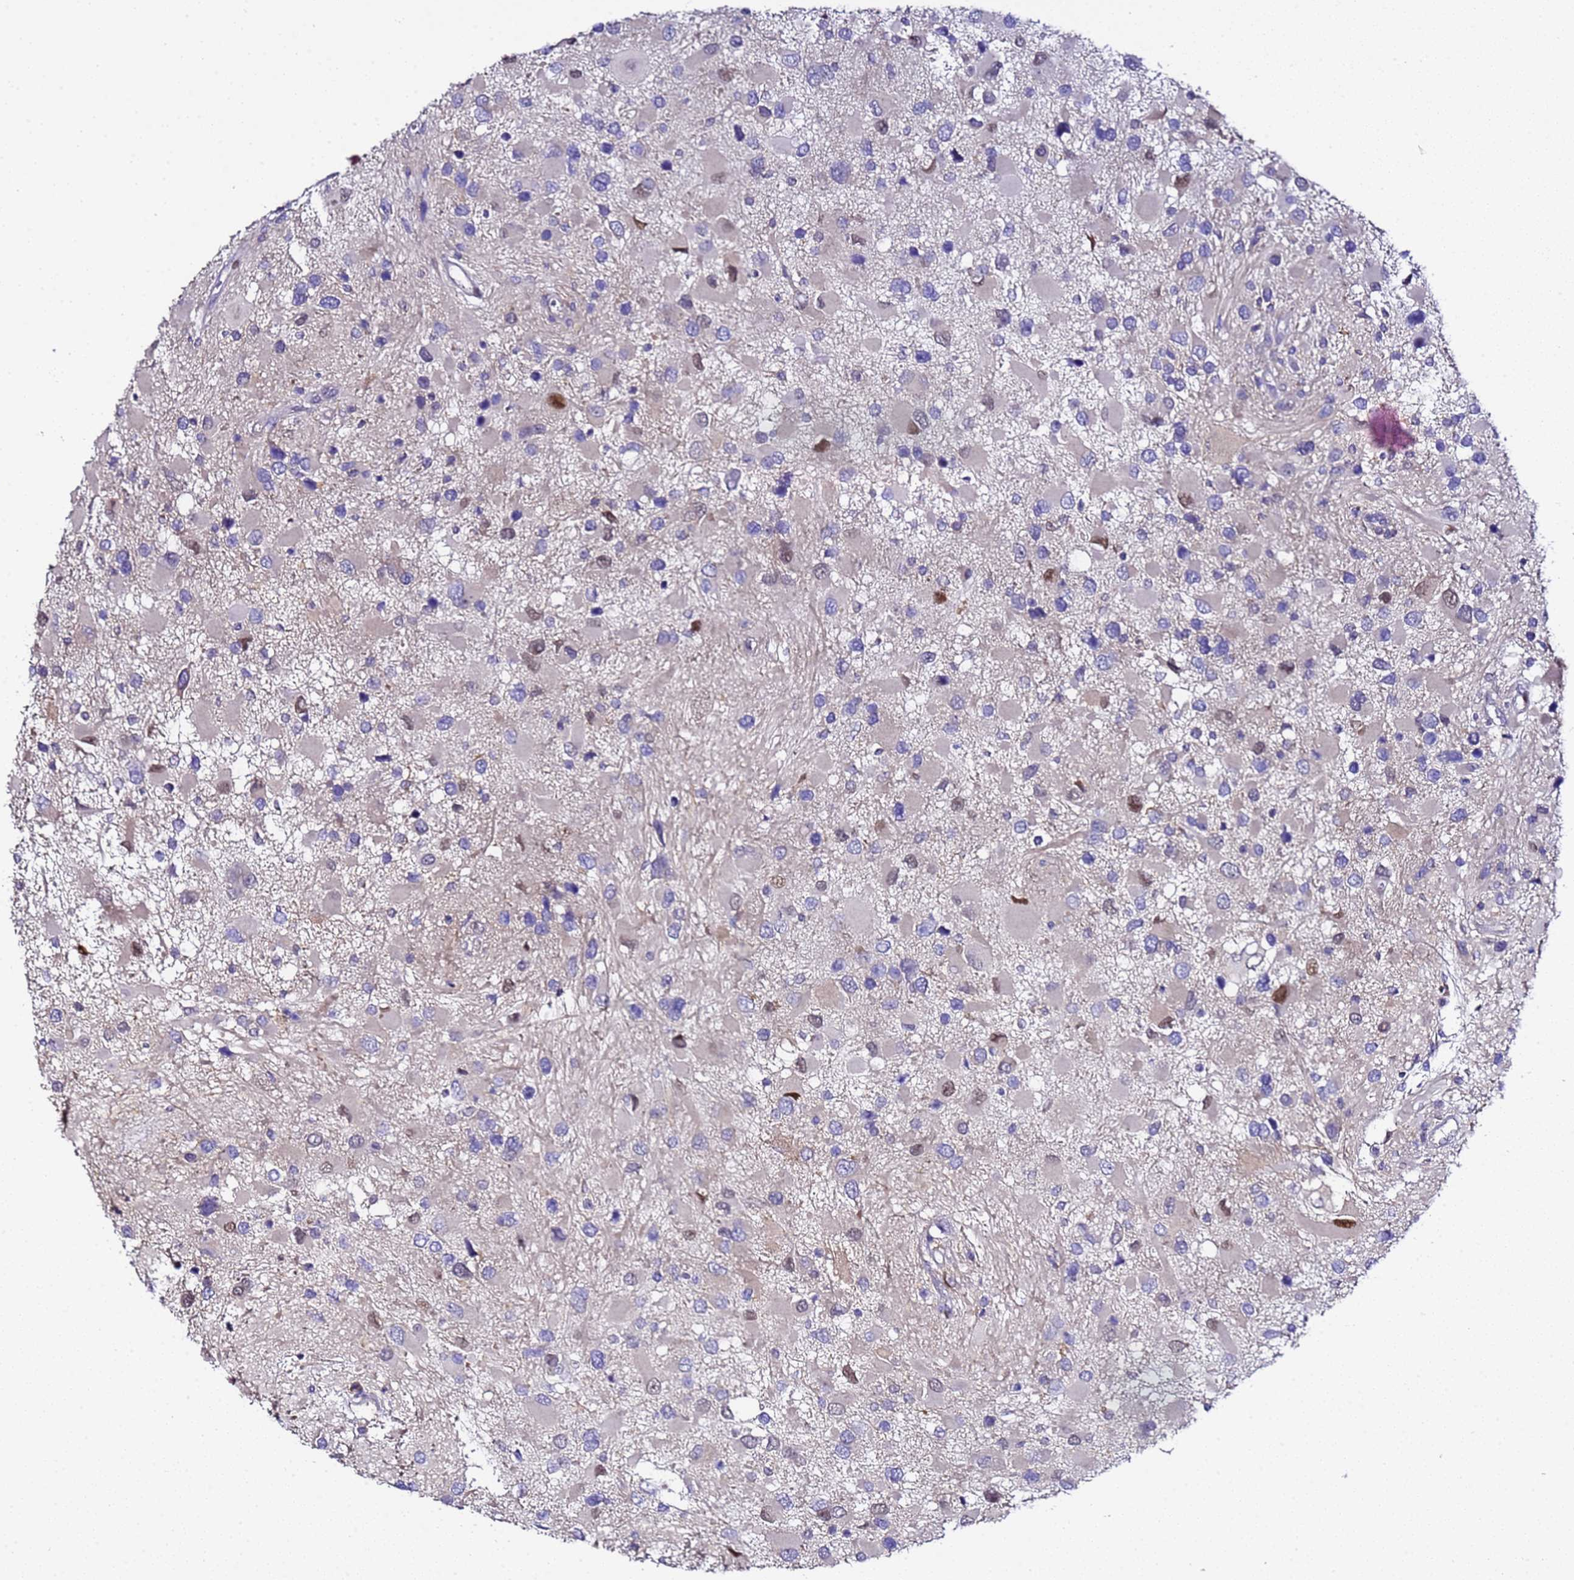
{"staining": {"intensity": "negative", "quantity": "none", "location": "none"}, "tissue": "glioma", "cell_type": "Tumor cells", "image_type": "cancer", "snomed": [{"axis": "morphology", "description": "Glioma, malignant, High grade"}, {"axis": "topography", "description": "Brain"}], "caption": "The immunohistochemistry (IHC) photomicrograph has no significant staining in tumor cells of glioma tissue.", "gene": "ALG3", "patient": {"sex": "male", "age": 53}}